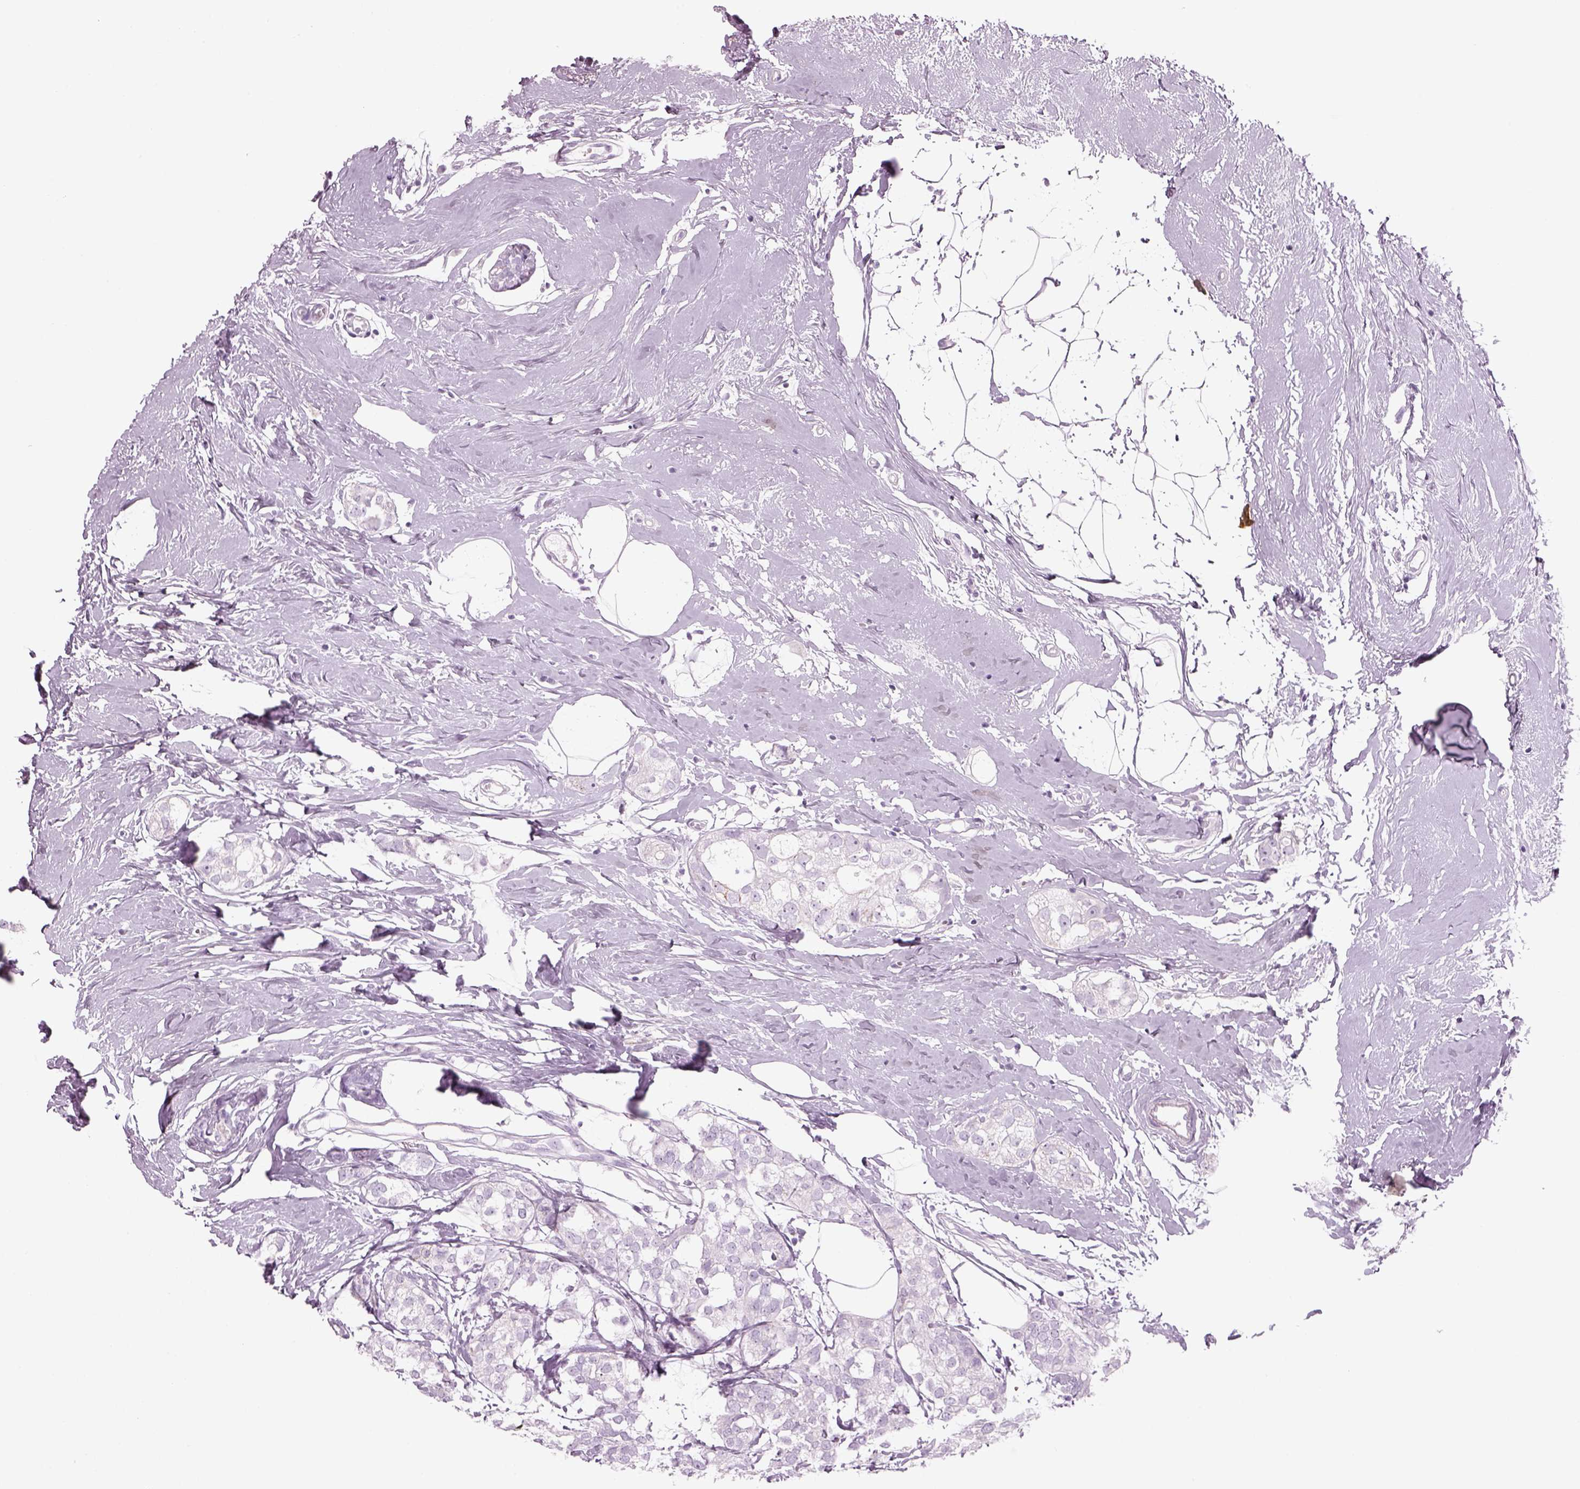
{"staining": {"intensity": "negative", "quantity": "none", "location": "none"}, "tissue": "breast cancer", "cell_type": "Tumor cells", "image_type": "cancer", "snomed": [{"axis": "morphology", "description": "Duct carcinoma"}, {"axis": "topography", "description": "Breast"}], "caption": "There is no significant expression in tumor cells of breast invasive ductal carcinoma.", "gene": "SAG", "patient": {"sex": "female", "age": 40}}